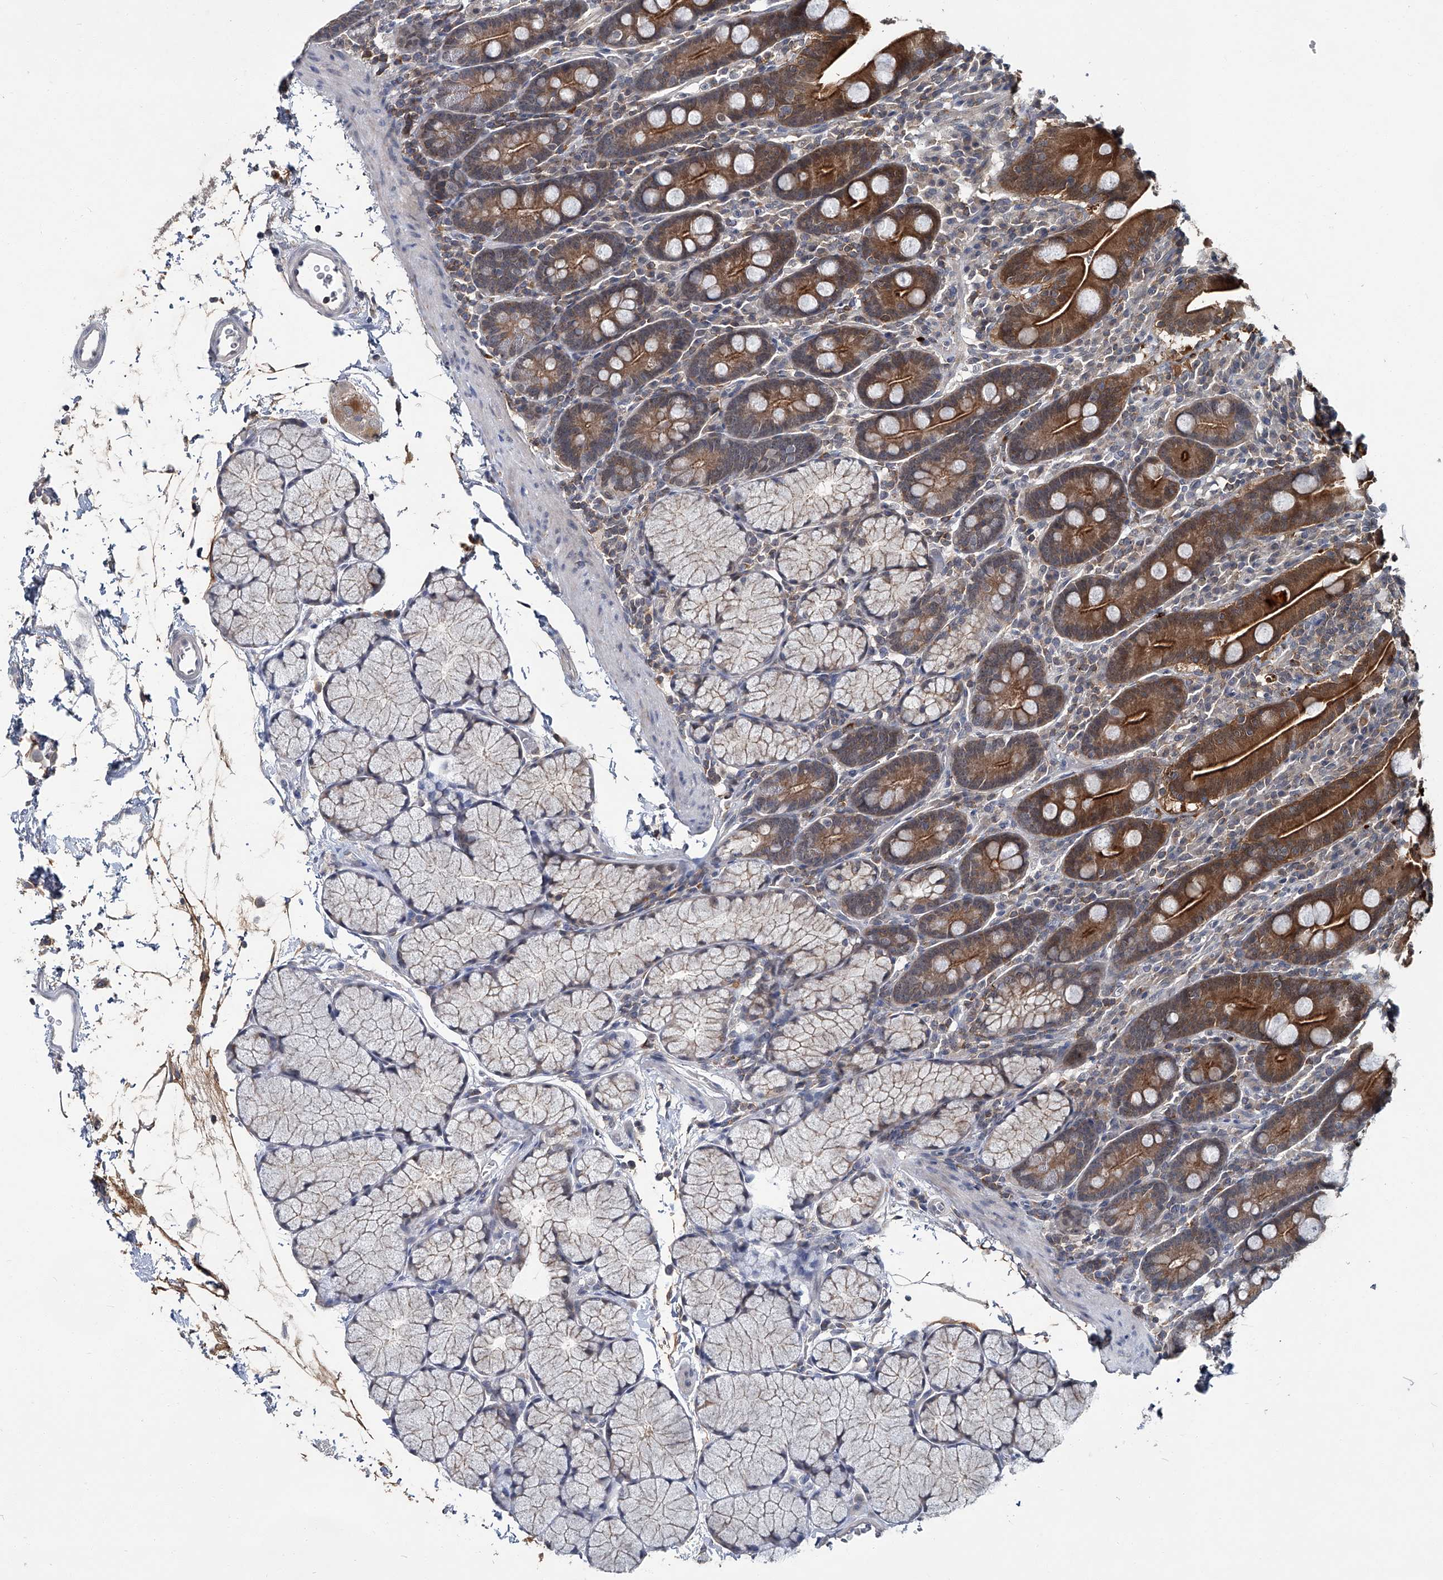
{"staining": {"intensity": "strong", "quantity": ">75%", "location": "cytoplasmic/membranous"}, "tissue": "duodenum", "cell_type": "Glandular cells", "image_type": "normal", "snomed": [{"axis": "morphology", "description": "Normal tissue, NOS"}, {"axis": "topography", "description": "Duodenum"}], "caption": "Duodenum was stained to show a protein in brown. There is high levels of strong cytoplasmic/membranous staining in approximately >75% of glandular cells.", "gene": "AKNAD1", "patient": {"sex": "male", "age": 35}}